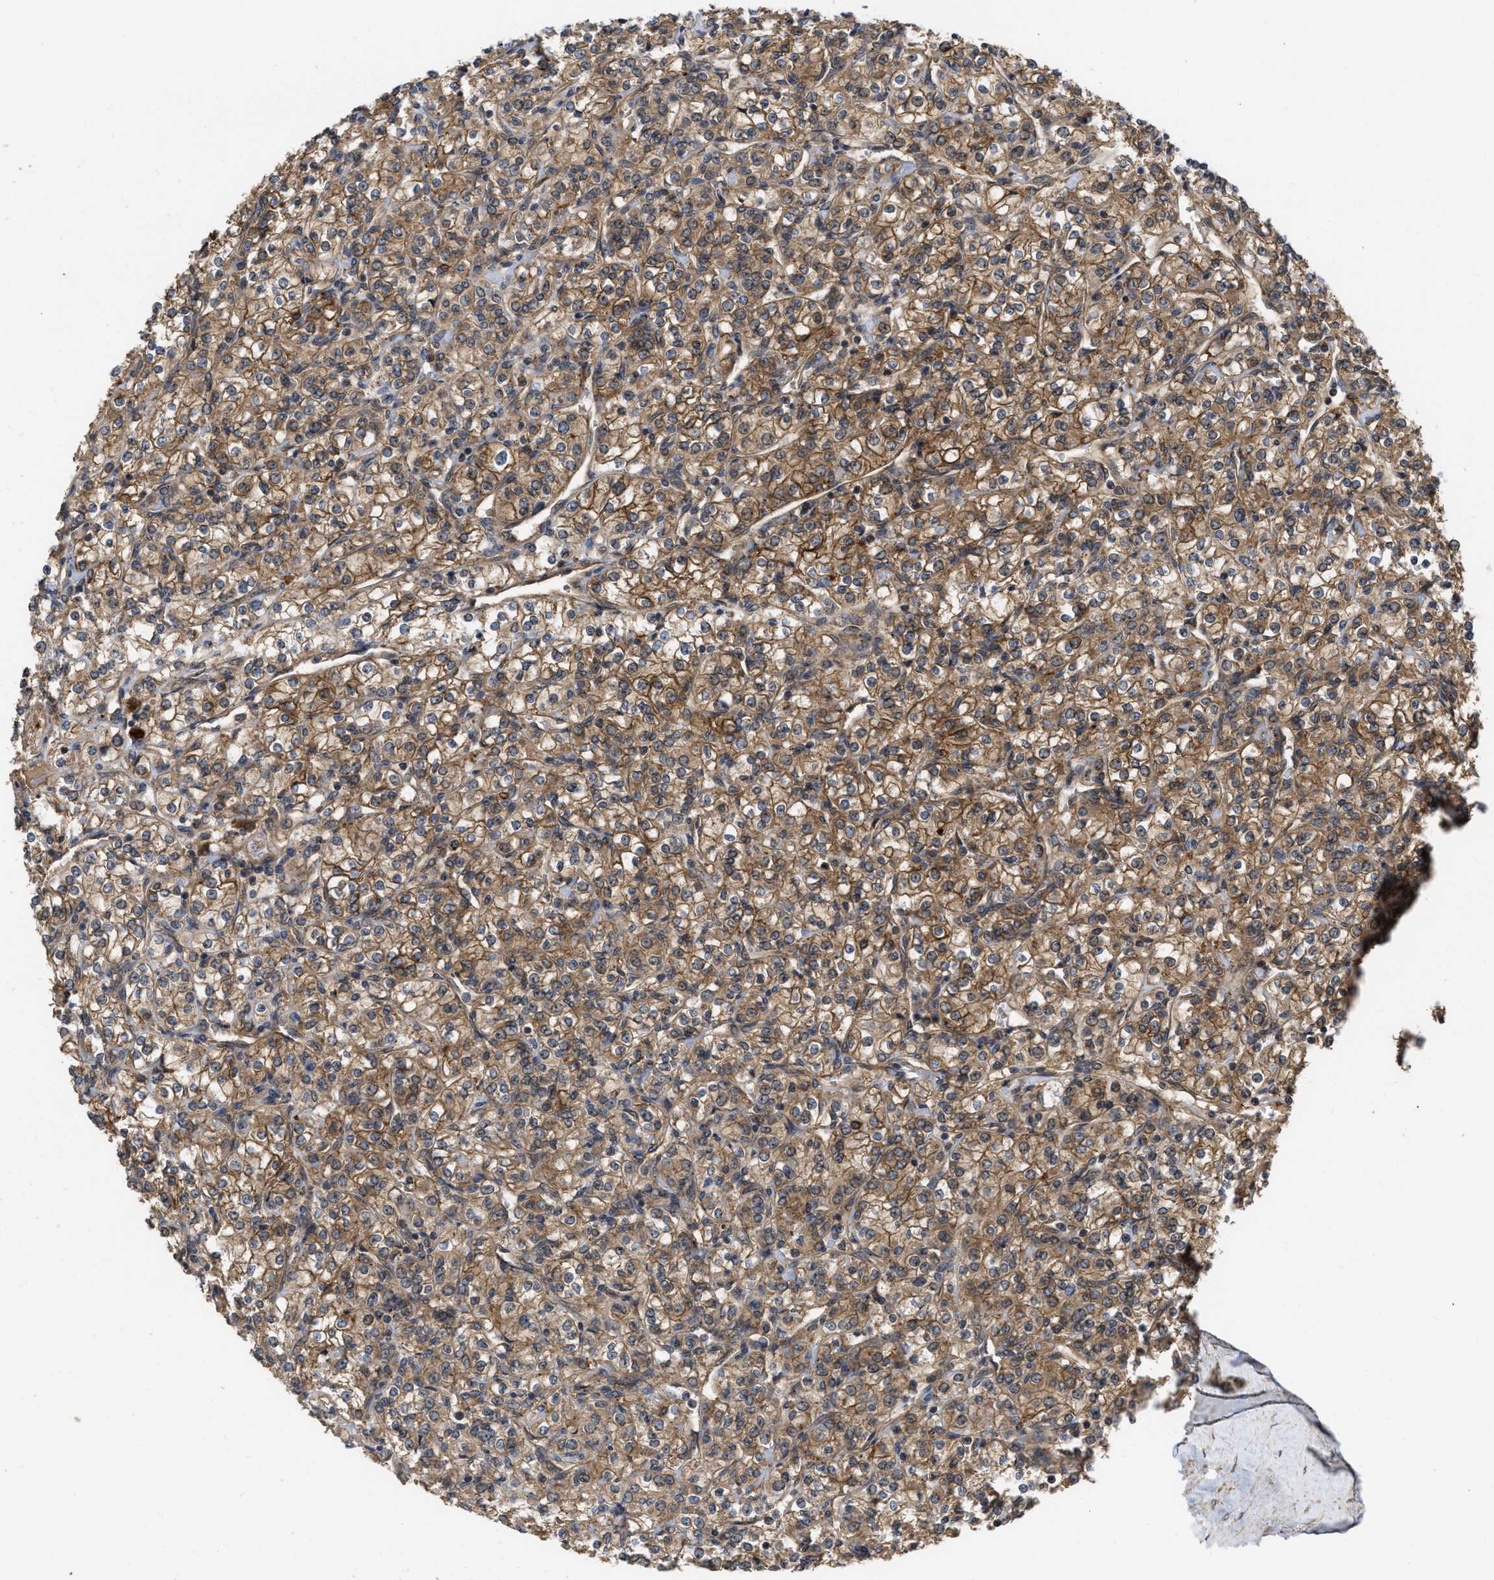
{"staining": {"intensity": "moderate", "quantity": ">75%", "location": "cytoplasmic/membranous"}, "tissue": "renal cancer", "cell_type": "Tumor cells", "image_type": "cancer", "snomed": [{"axis": "morphology", "description": "Adenocarcinoma, NOS"}, {"axis": "topography", "description": "Kidney"}], "caption": "DAB (3,3'-diaminobenzidine) immunohistochemical staining of renal adenocarcinoma exhibits moderate cytoplasmic/membranous protein expression in about >75% of tumor cells.", "gene": "FZD6", "patient": {"sex": "male", "age": 77}}